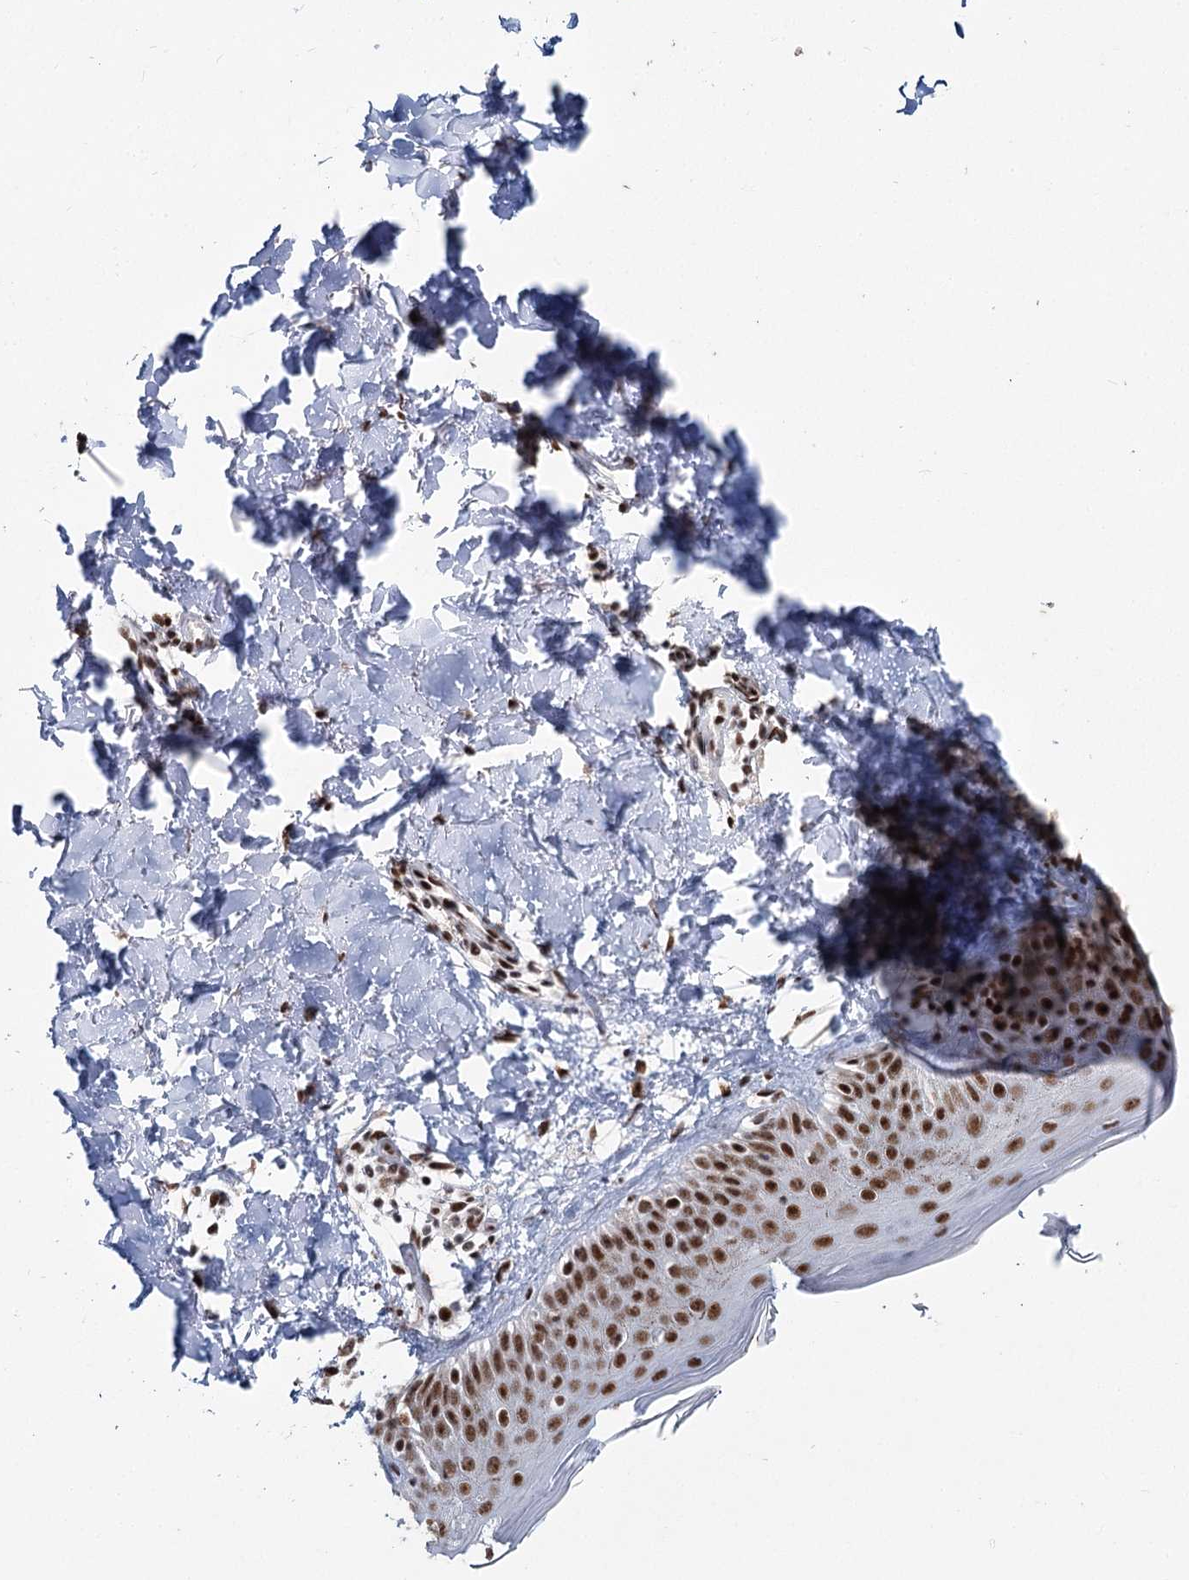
{"staining": {"intensity": "strong", "quantity": ">75%", "location": "nuclear"}, "tissue": "skin", "cell_type": "Fibroblasts", "image_type": "normal", "snomed": [{"axis": "morphology", "description": "Normal tissue, NOS"}, {"axis": "topography", "description": "Skin"}], "caption": "Fibroblasts exhibit high levels of strong nuclear staining in approximately >75% of cells in unremarkable skin. (IHC, brightfield microscopy, high magnification).", "gene": "SCAF8", "patient": {"sex": "male", "age": 52}}